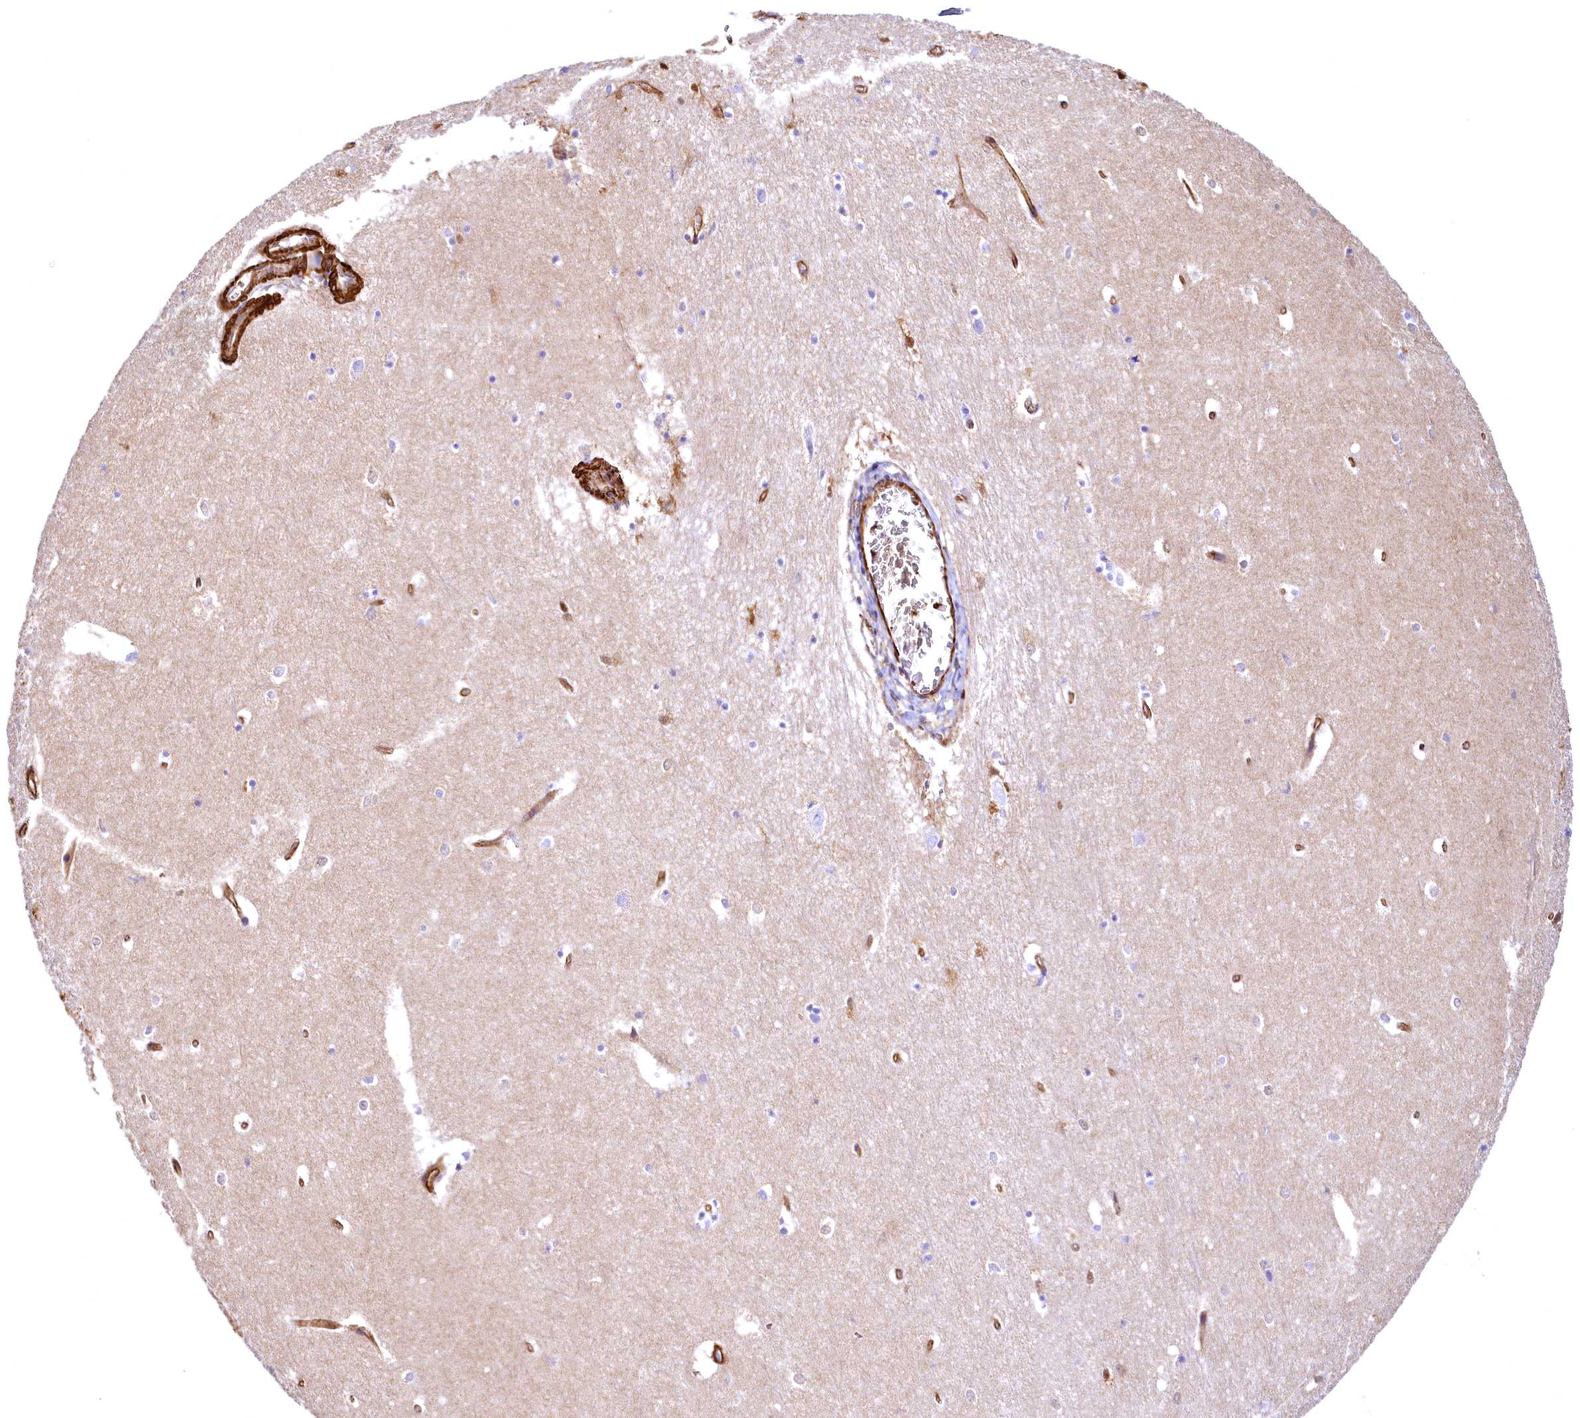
{"staining": {"intensity": "negative", "quantity": "none", "location": "none"}, "tissue": "hippocampus", "cell_type": "Glial cells", "image_type": "normal", "snomed": [{"axis": "morphology", "description": "Normal tissue, NOS"}, {"axis": "topography", "description": "Hippocampus"}], "caption": "Protein analysis of unremarkable hippocampus exhibits no significant positivity in glial cells. Nuclei are stained in blue.", "gene": "THBS1", "patient": {"sex": "female", "age": 64}}